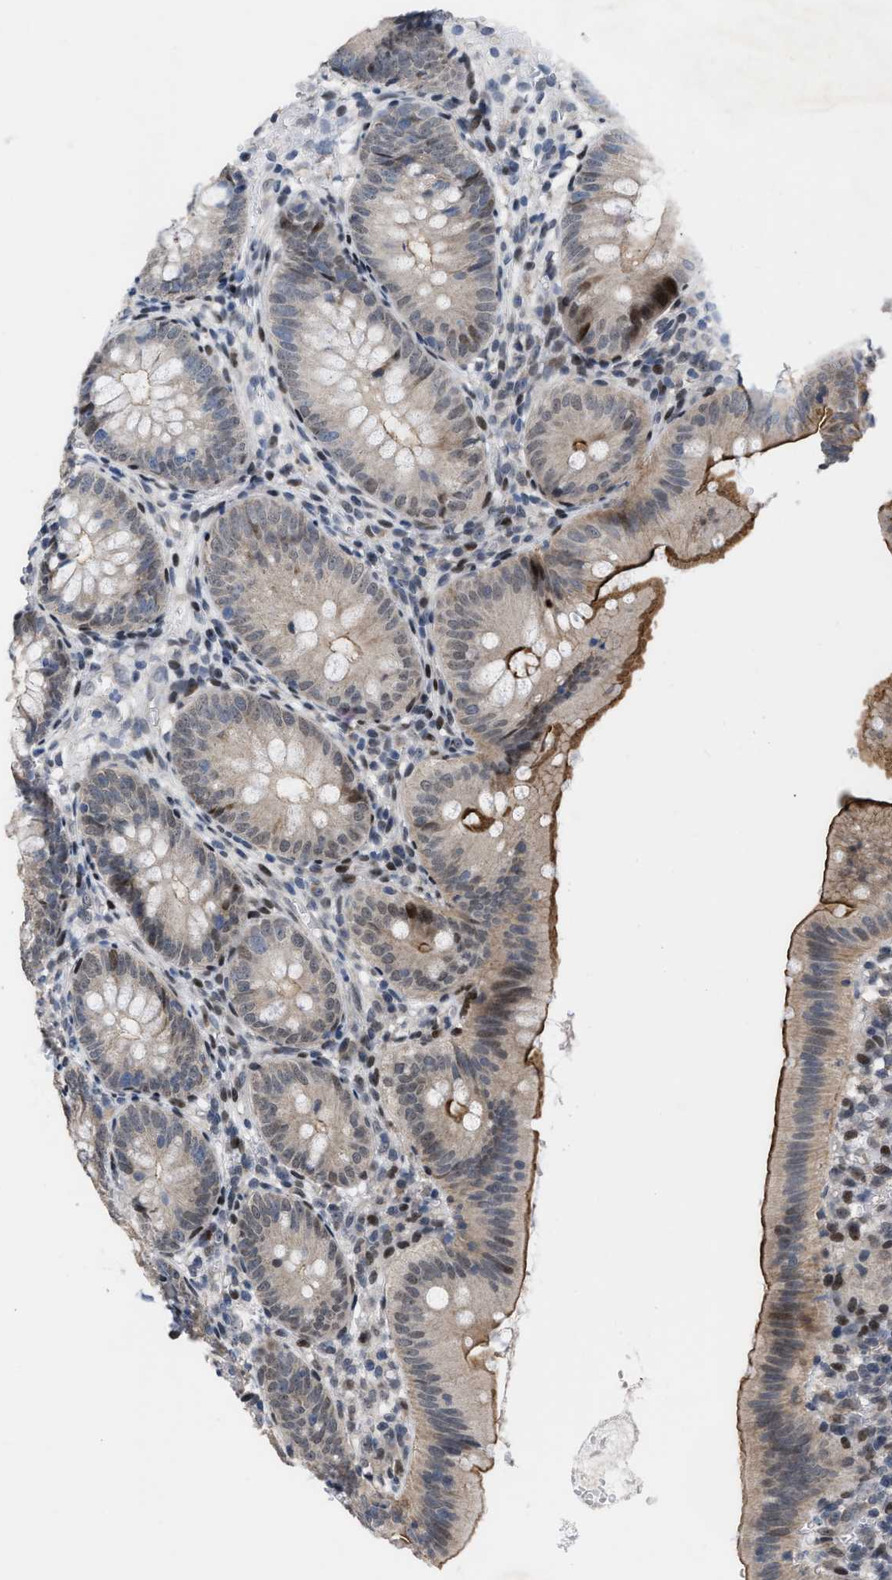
{"staining": {"intensity": "strong", "quantity": "<25%", "location": "cytoplasmic/membranous,nuclear"}, "tissue": "appendix", "cell_type": "Glandular cells", "image_type": "normal", "snomed": [{"axis": "morphology", "description": "Normal tissue, NOS"}, {"axis": "topography", "description": "Appendix"}], "caption": "Appendix stained for a protein reveals strong cytoplasmic/membranous,nuclear positivity in glandular cells. (DAB = brown stain, brightfield microscopy at high magnification).", "gene": "SETDB1", "patient": {"sex": "male", "age": 1}}